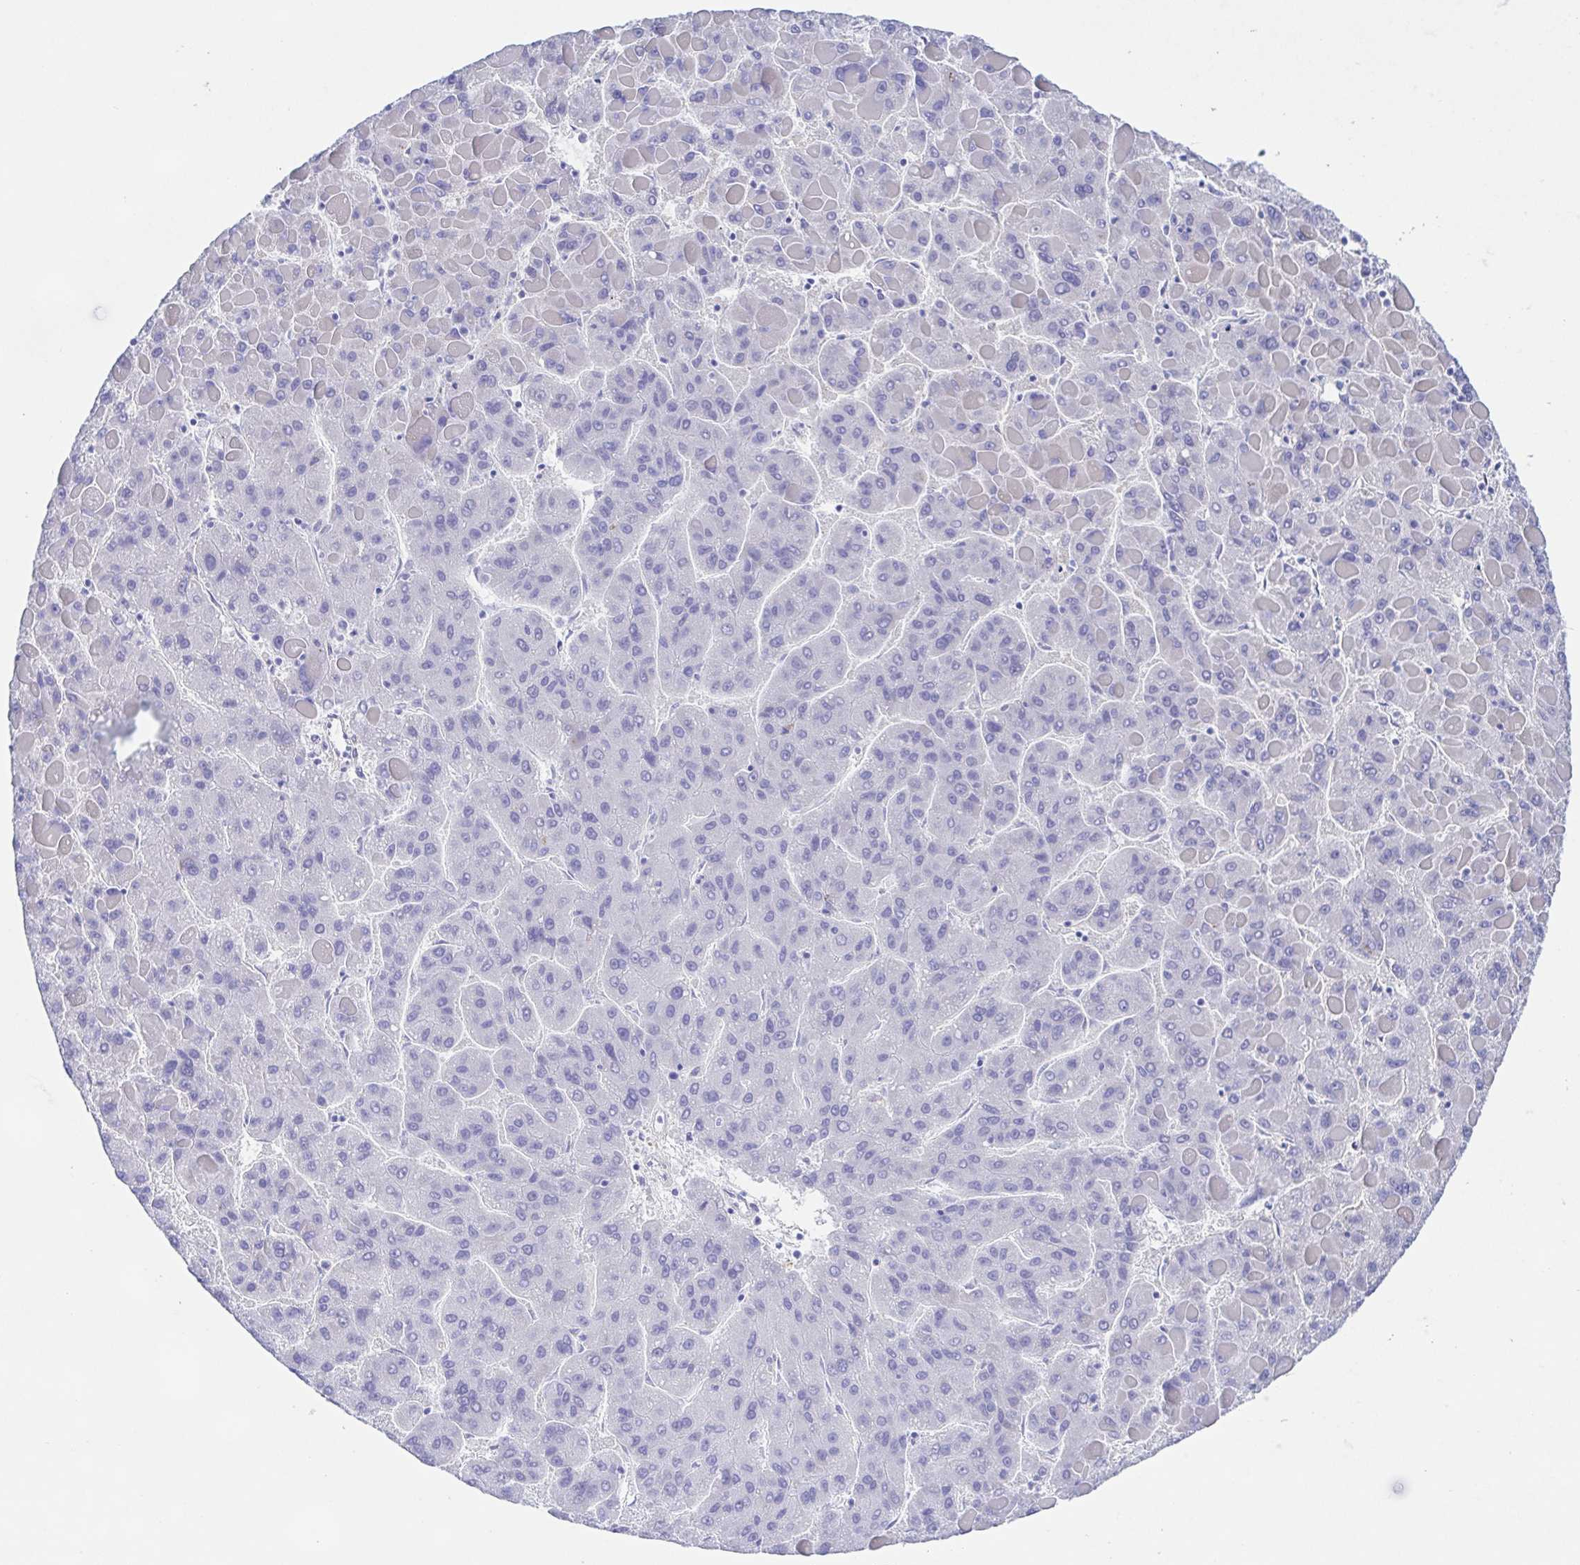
{"staining": {"intensity": "negative", "quantity": "none", "location": "none"}, "tissue": "liver cancer", "cell_type": "Tumor cells", "image_type": "cancer", "snomed": [{"axis": "morphology", "description": "Carcinoma, Hepatocellular, NOS"}, {"axis": "topography", "description": "Liver"}], "caption": "This micrograph is of liver cancer stained with immunohistochemistry (IHC) to label a protein in brown with the nuclei are counter-stained blue. There is no staining in tumor cells.", "gene": "MUCL3", "patient": {"sex": "female", "age": 82}}